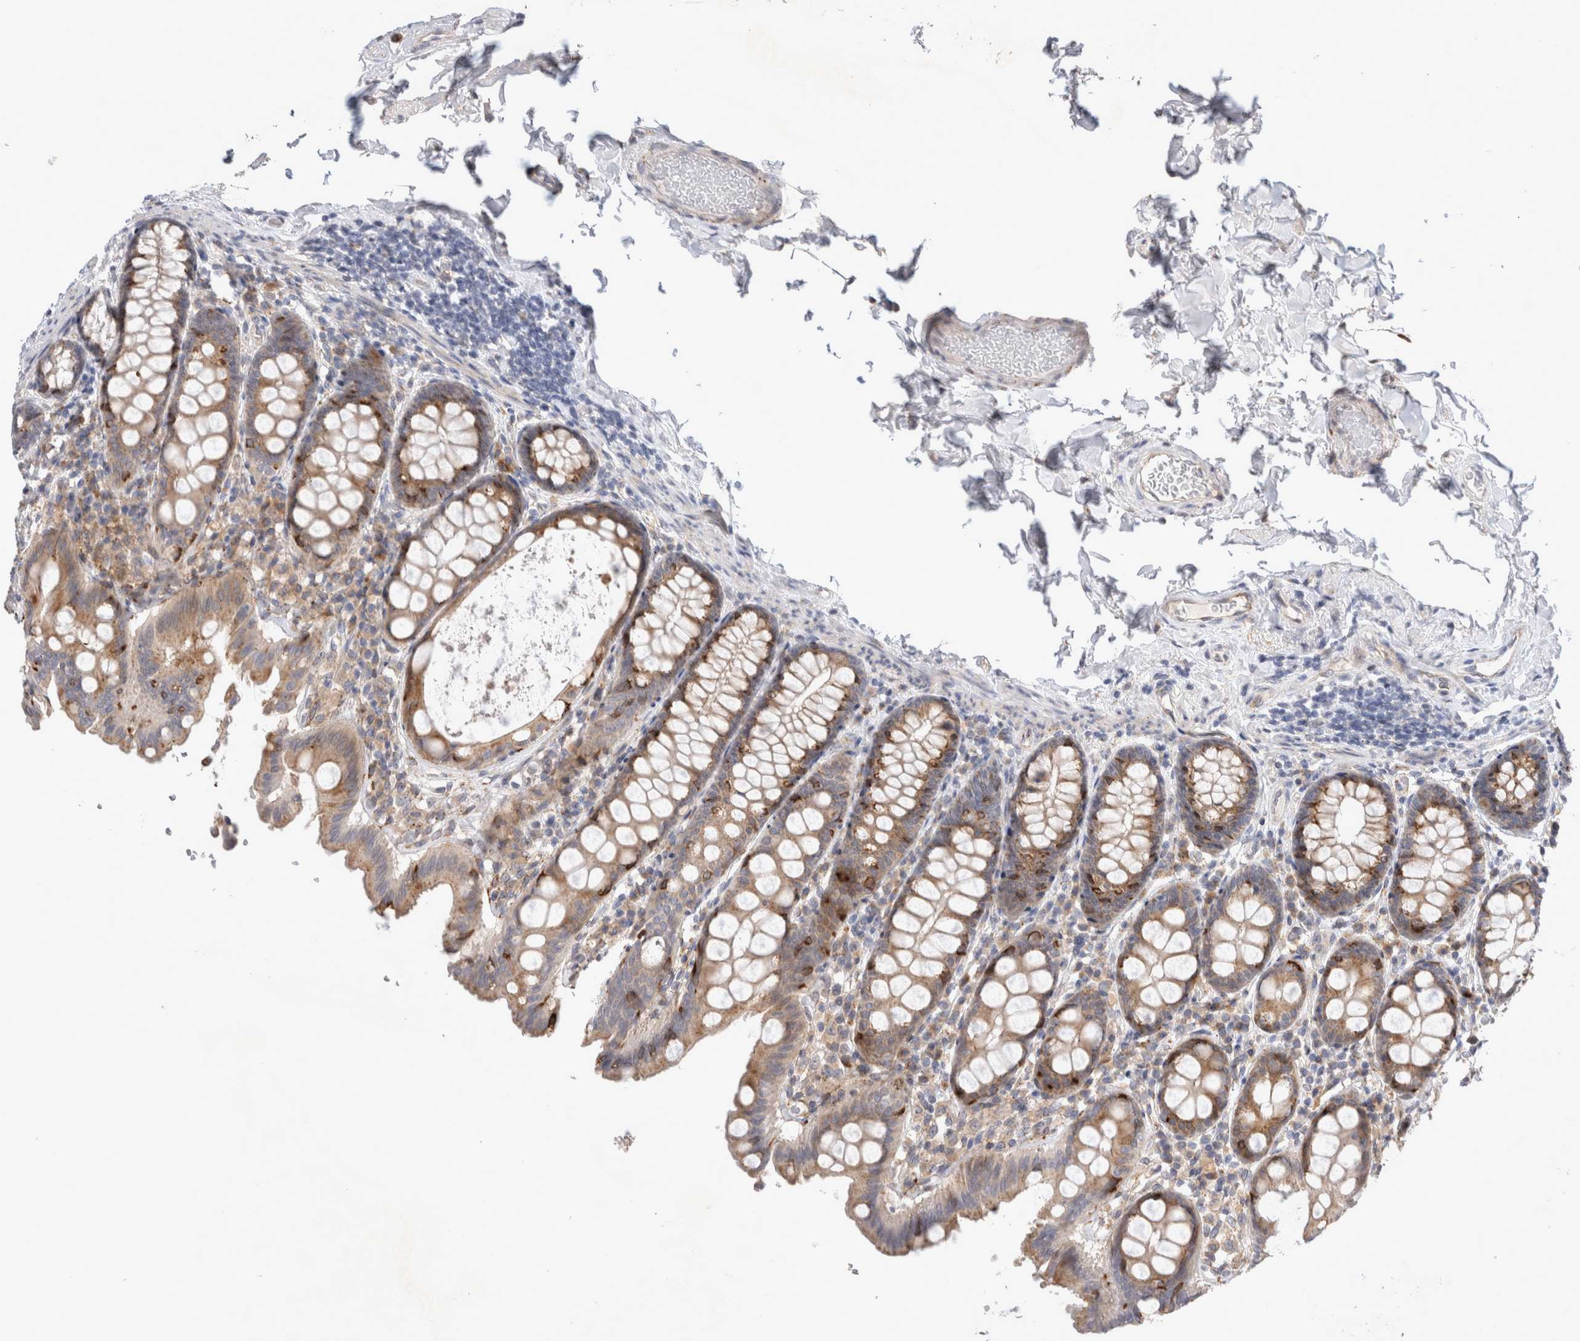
{"staining": {"intensity": "negative", "quantity": "none", "location": "none"}, "tissue": "colon", "cell_type": "Endothelial cells", "image_type": "normal", "snomed": [{"axis": "morphology", "description": "Normal tissue, NOS"}, {"axis": "topography", "description": "Colon"}, {"axis": "topography", "description": "Peripheral nerve tissue"}], "caption": "IHC image of normal colon stained for a protein (brown), which exhibits no staining in endothelial cells.", "gene": "TRMT9B", "patient": {"sex": "female", "age": 61}}